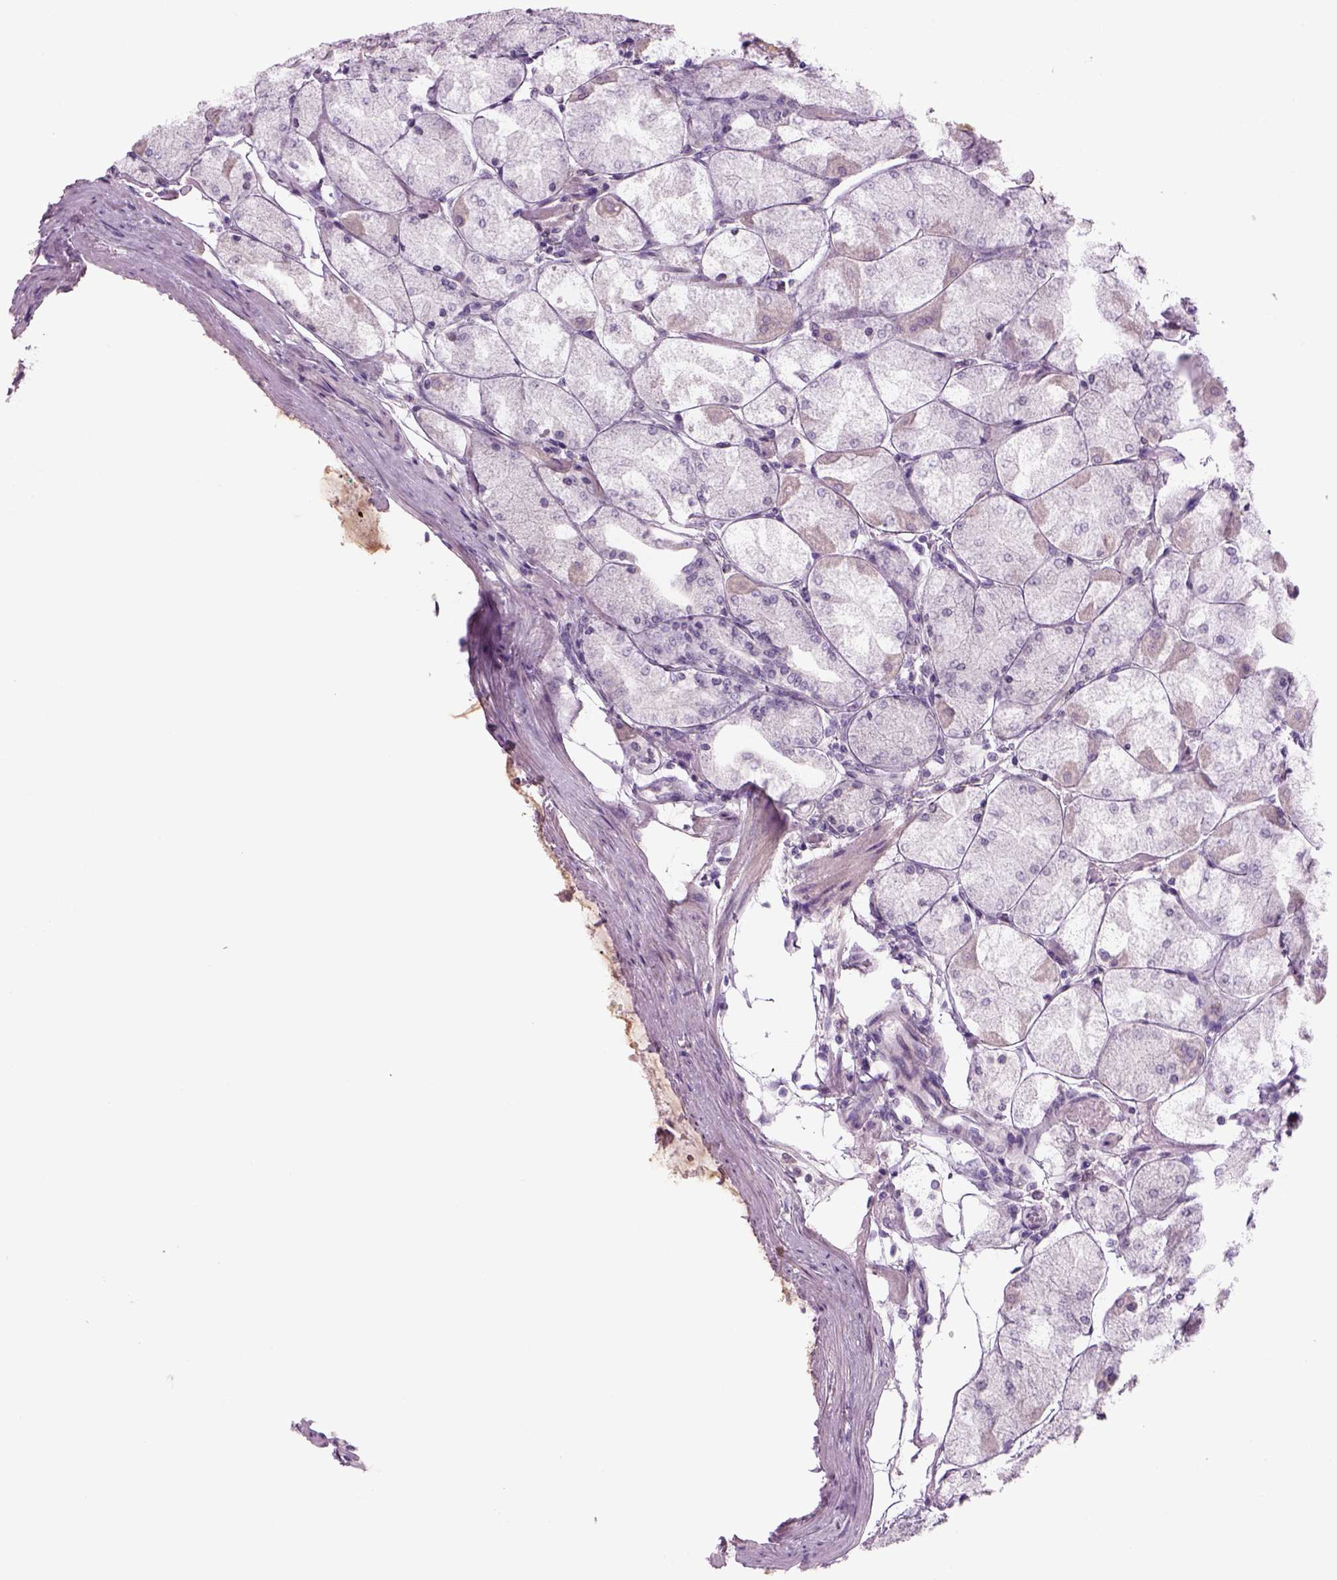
{"staining": {"intensity": "negative", "quantity": "none", "location": "none"}, "tissue": "stomach", "cell_type": "Glandular cells", "image_type": "normal", "snomed": [{"axis": "morphology", "description": "Normal tissue, NOS"}, {"axis": "topography", "description": "Stomach, upper"}], "caption": "This is an IHC histopathology image of normal human stomach. There is no staining in glandular cells.", "gene": "MDH1B", "patient": {"sex": "male", "age": 60}}